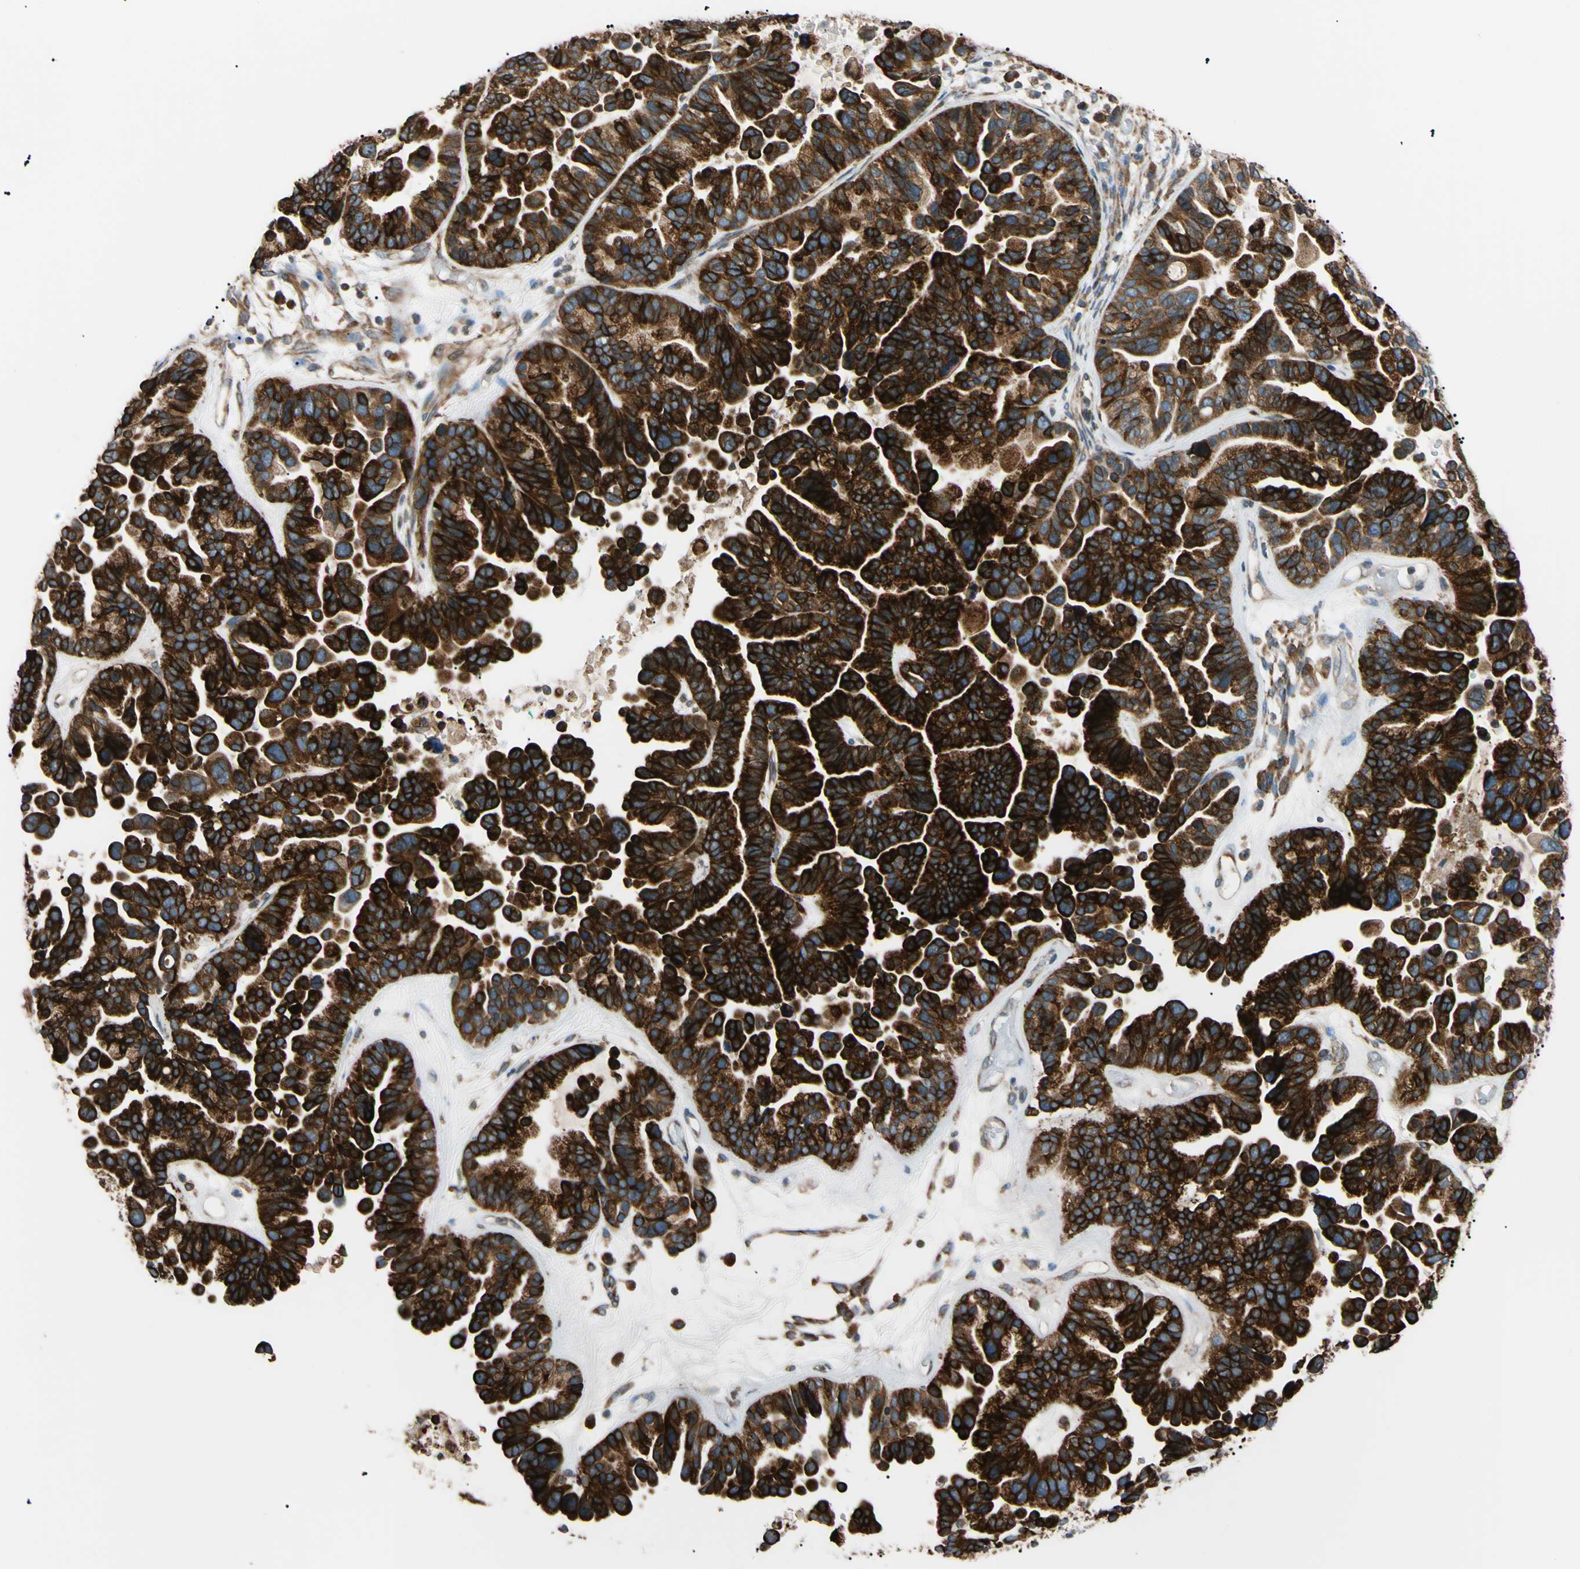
{"staining": {"intensity": "strong", "quantity": ">75%", "location": "cytoplasmic/membranous"}, "tissue": "ovarian cancer", "cell_type": "Tumor cells", "image_type": "cancer", "snomed": [{"axis": "morphology", "description": "Cystadenocarcinoma, serous, NOS"}, {"axis": "topography", "description": "Ovary"}], "caption": "This histopathology image shows ovarian cancer stained with immunohistochemistry (IHC) to label a protein in brown. The cytoplasmic/membranous of tumor cells show strong positivity for the protein. Nuclei are counter-stained blue.", "gene": "VAPA", "patient": {"sex": "female", "age": 56}}